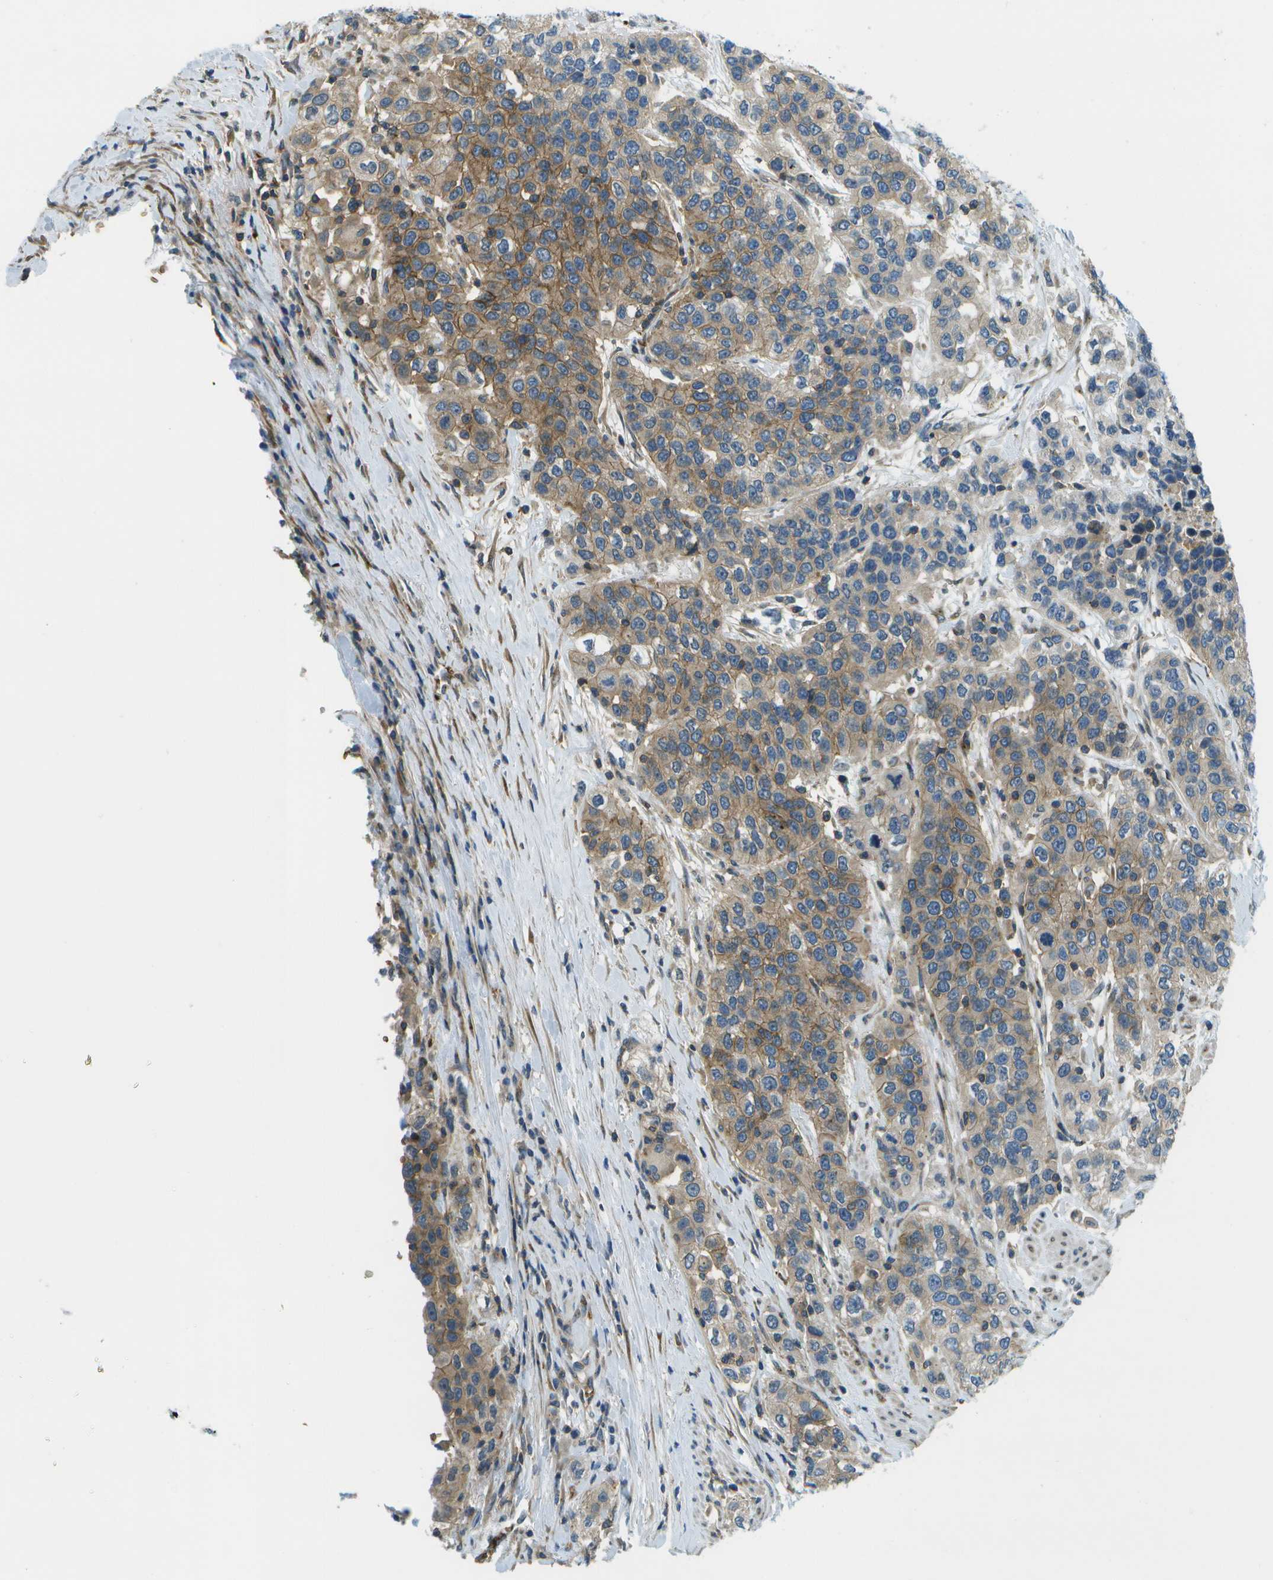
{"staining": {"intensity": "moderate", "quantity": ">75%", "location": "cytoplasmic/membranous"}, "tissue": "urothelial cancer", "cell_type": "Tumor cells", "image_type": "cancer", "snomed": [{"axis": "morphology", "description": "Urothelial carcinoma, High grade"}, {"axis": "topography", "description": "Urinary bladder"}], "caption": "This micrograph exhibits IHC staining of human urothelial carcinoma (high-grade), with medium moderate cytoplasmic/membranous positivity in approximately >75% of tumor cells.", "gene": "CTIF", "patient": {"sex": "female", "age": 80}}